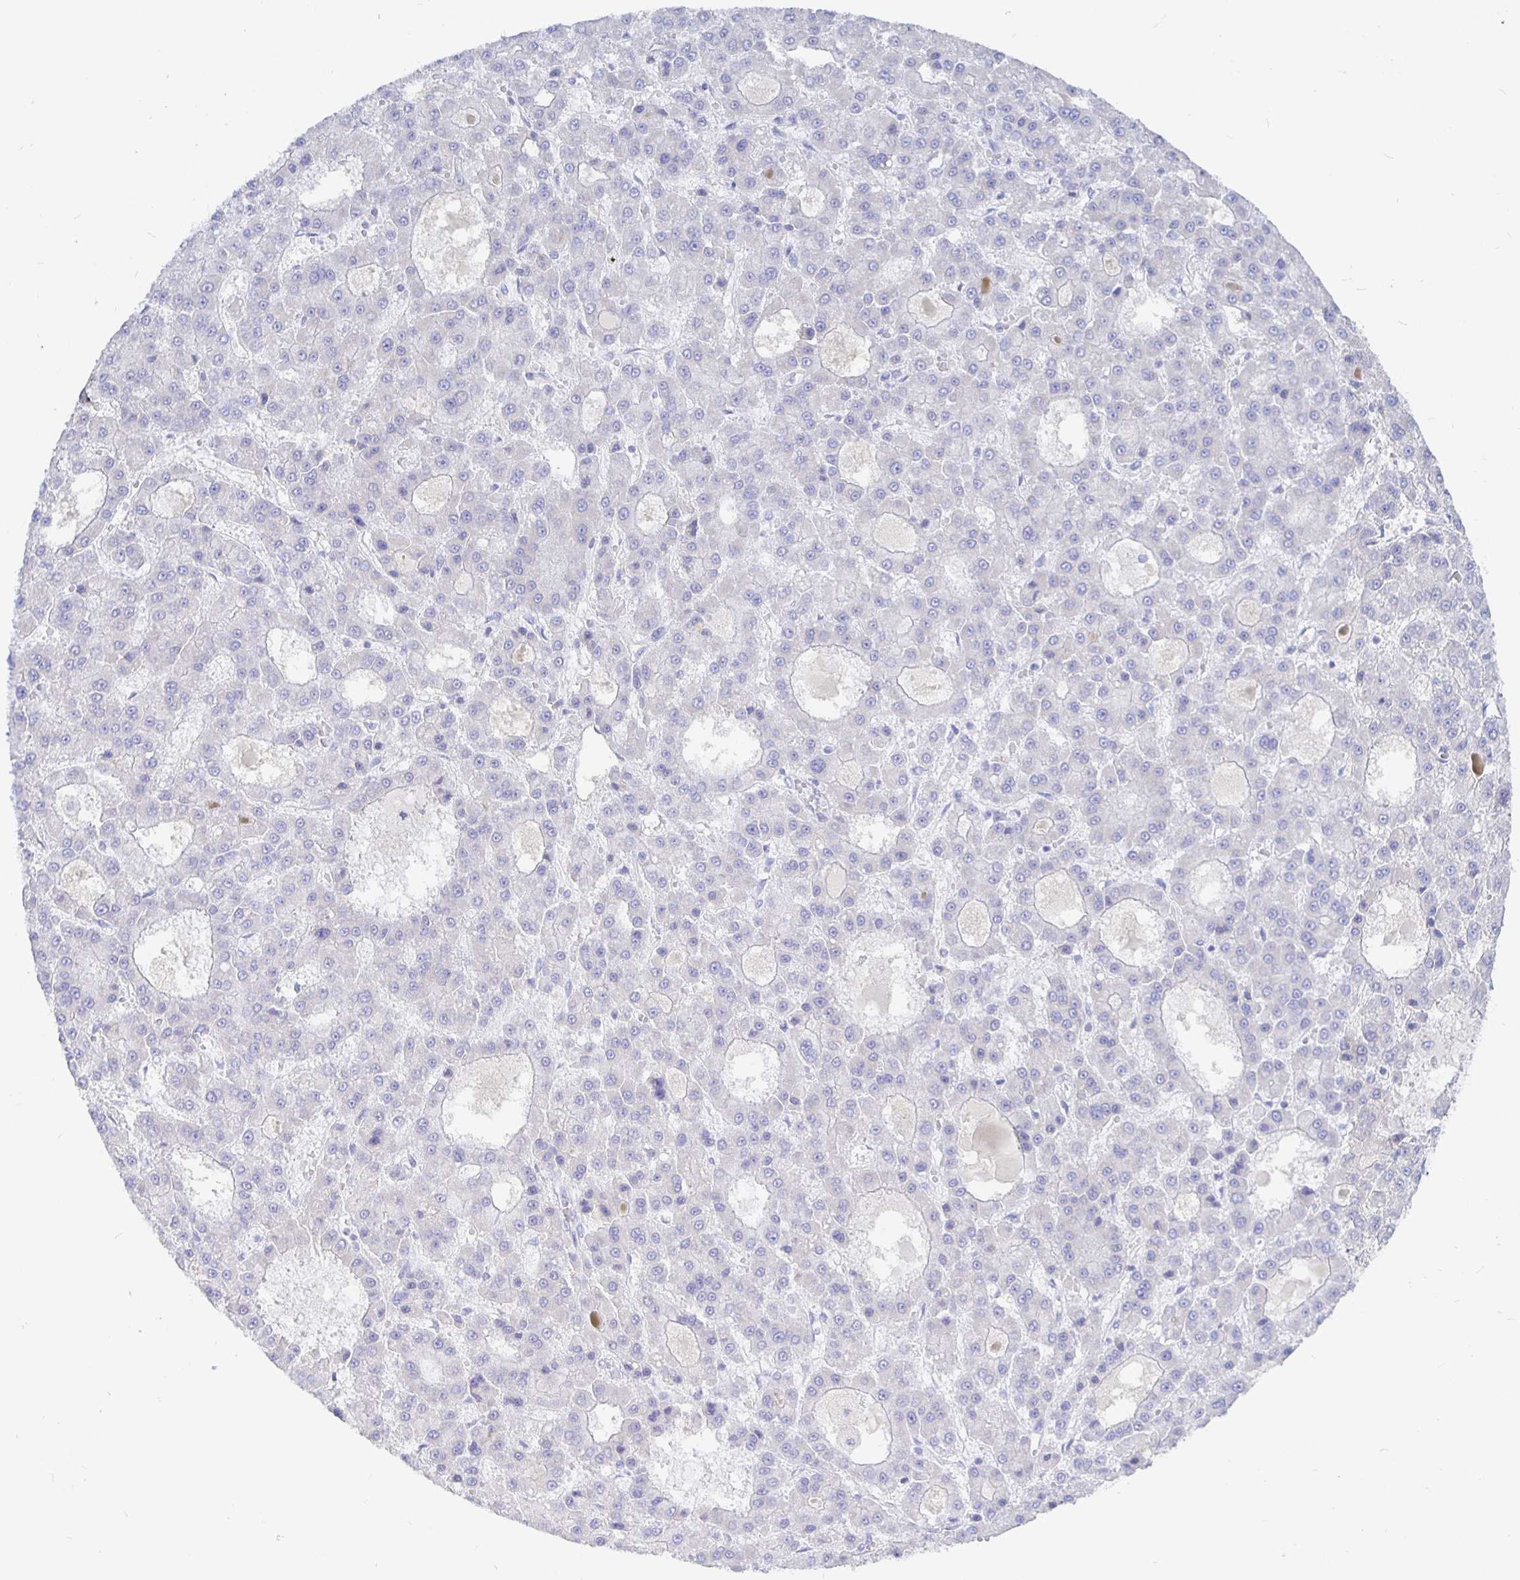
{"staining": {"intensity": "negative", "quantity": "none", "location": "none"}, "tissue": "liver cancer", "cell_type": "Tumor cells", "image_type": "cancer", "snomed": [{"axis": "morphology", "description": "Carcinoma, Hepatocellular, NOS"}, {"axis": "topography", "description": "Liver"}], "caption": "This image is of liver cancer (hepatocellular carcinoma) stained with immunohistochemistry to label a protein in brown with the nuclei are counter-stained blue. There is no staining in tumor cells. The staining is performed using DAB brown chromogen with nuclei counter-stained in using hematoxylin.", "gene": "COX16", "patient": {"sex": "male", "age": 70}}